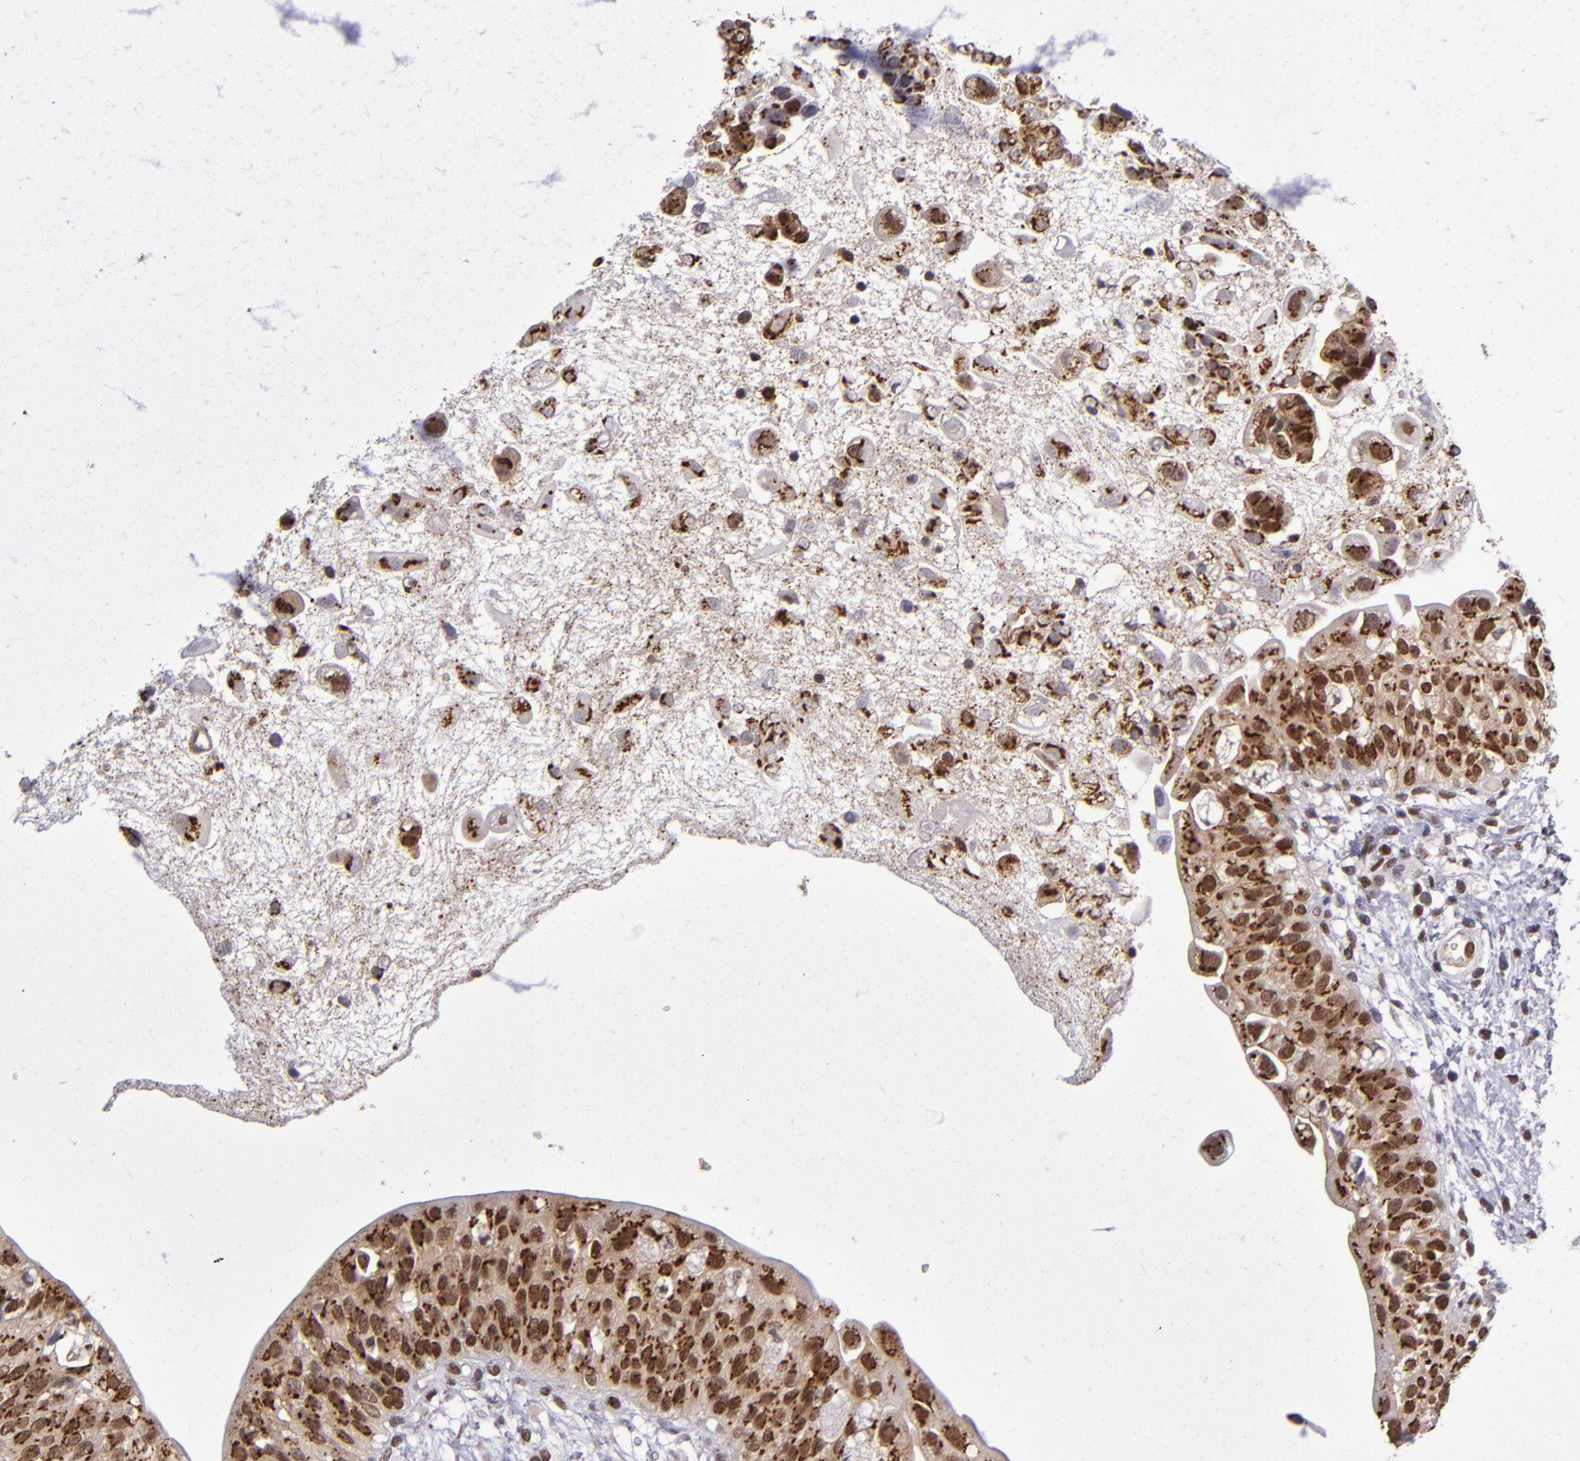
{"staining": {"intensity": "strong", "quantity": ">75%", "location": "cytoplasmic/membranous,nuclear"}, "tissue": "urinary bladder", "cell_type": "Urothelial cells", "image_type": "normal", "snomed": [{"axis": "morphology", "description": "Normal tissue, NOS"}, {"axis": "topography", "description": "Urinary bladder"}], "caption": "DAB (3,3'-diaminobenzidine) immunohistochemical staining of unremarkable human urinary bladder exhibits strong cytoplasmic/membranous,nuclear protein positivity in approximately >75% of urothelial cells. The protein of interest is shown in brown color, while the nuclei are stained blue.", "gene": "MGMT", "patient": {"sex": "female", "age": 55}}